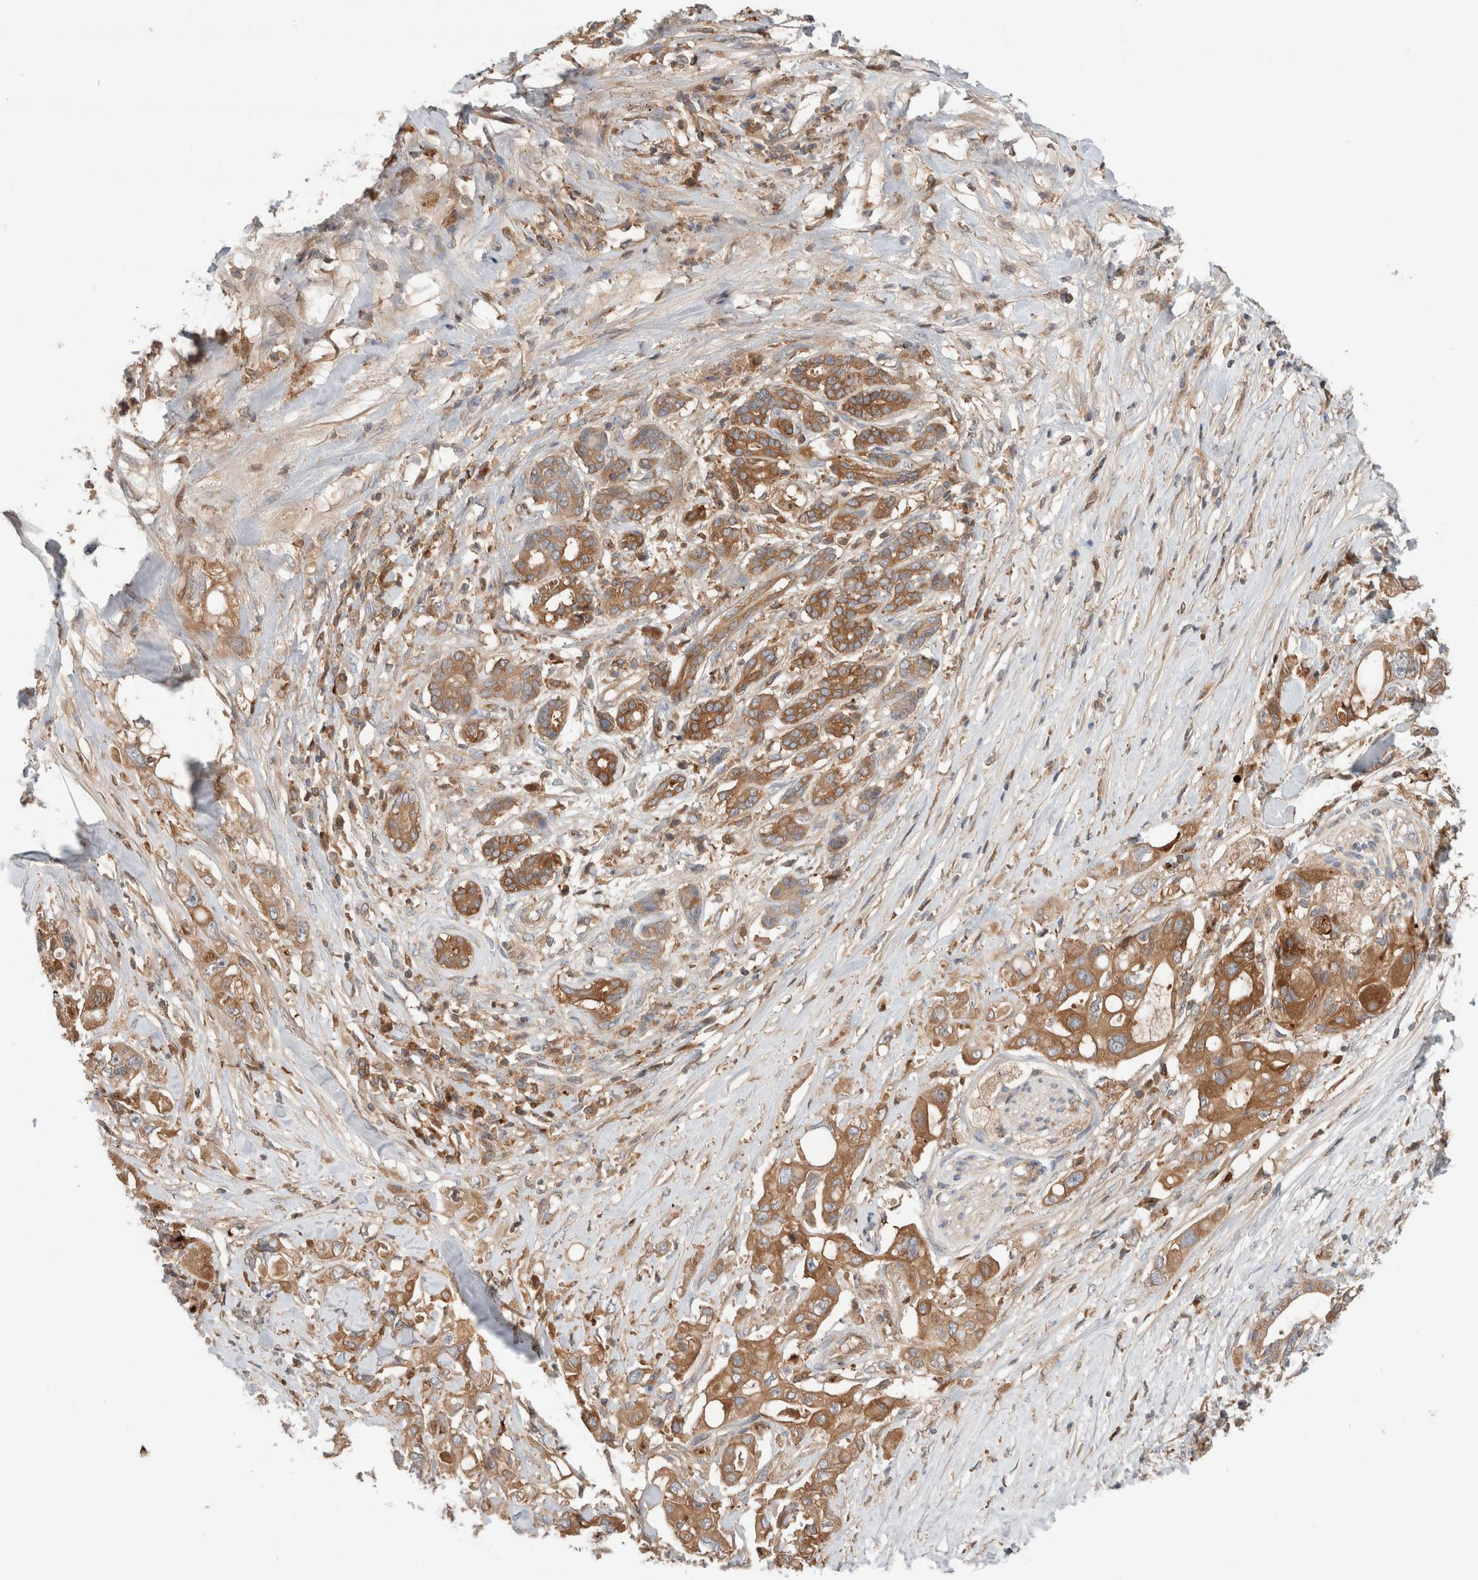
{"staining": {"intensity": "strong", "quantity": ">75%", "location": "cytoplasmic/membranous"}, "tissue": "pancreatic cancer", "cell_type": "Tumor cells", "image_type": "cancer", "snomed": [{"axis": "morphology", "description": "Adenocarcinoma, NOS"}, {"axis": "topography", "description": "Pancreas"}], "caption": "A histopathology image showing strong cytoplasmic/membranous positivity in approximately >75% of tumor cells in pancreatic cancer, as visualized by brown immunohistochemical staining.", "gene": "KLHL14", "patient": {"sex": "female", "age": 56}}